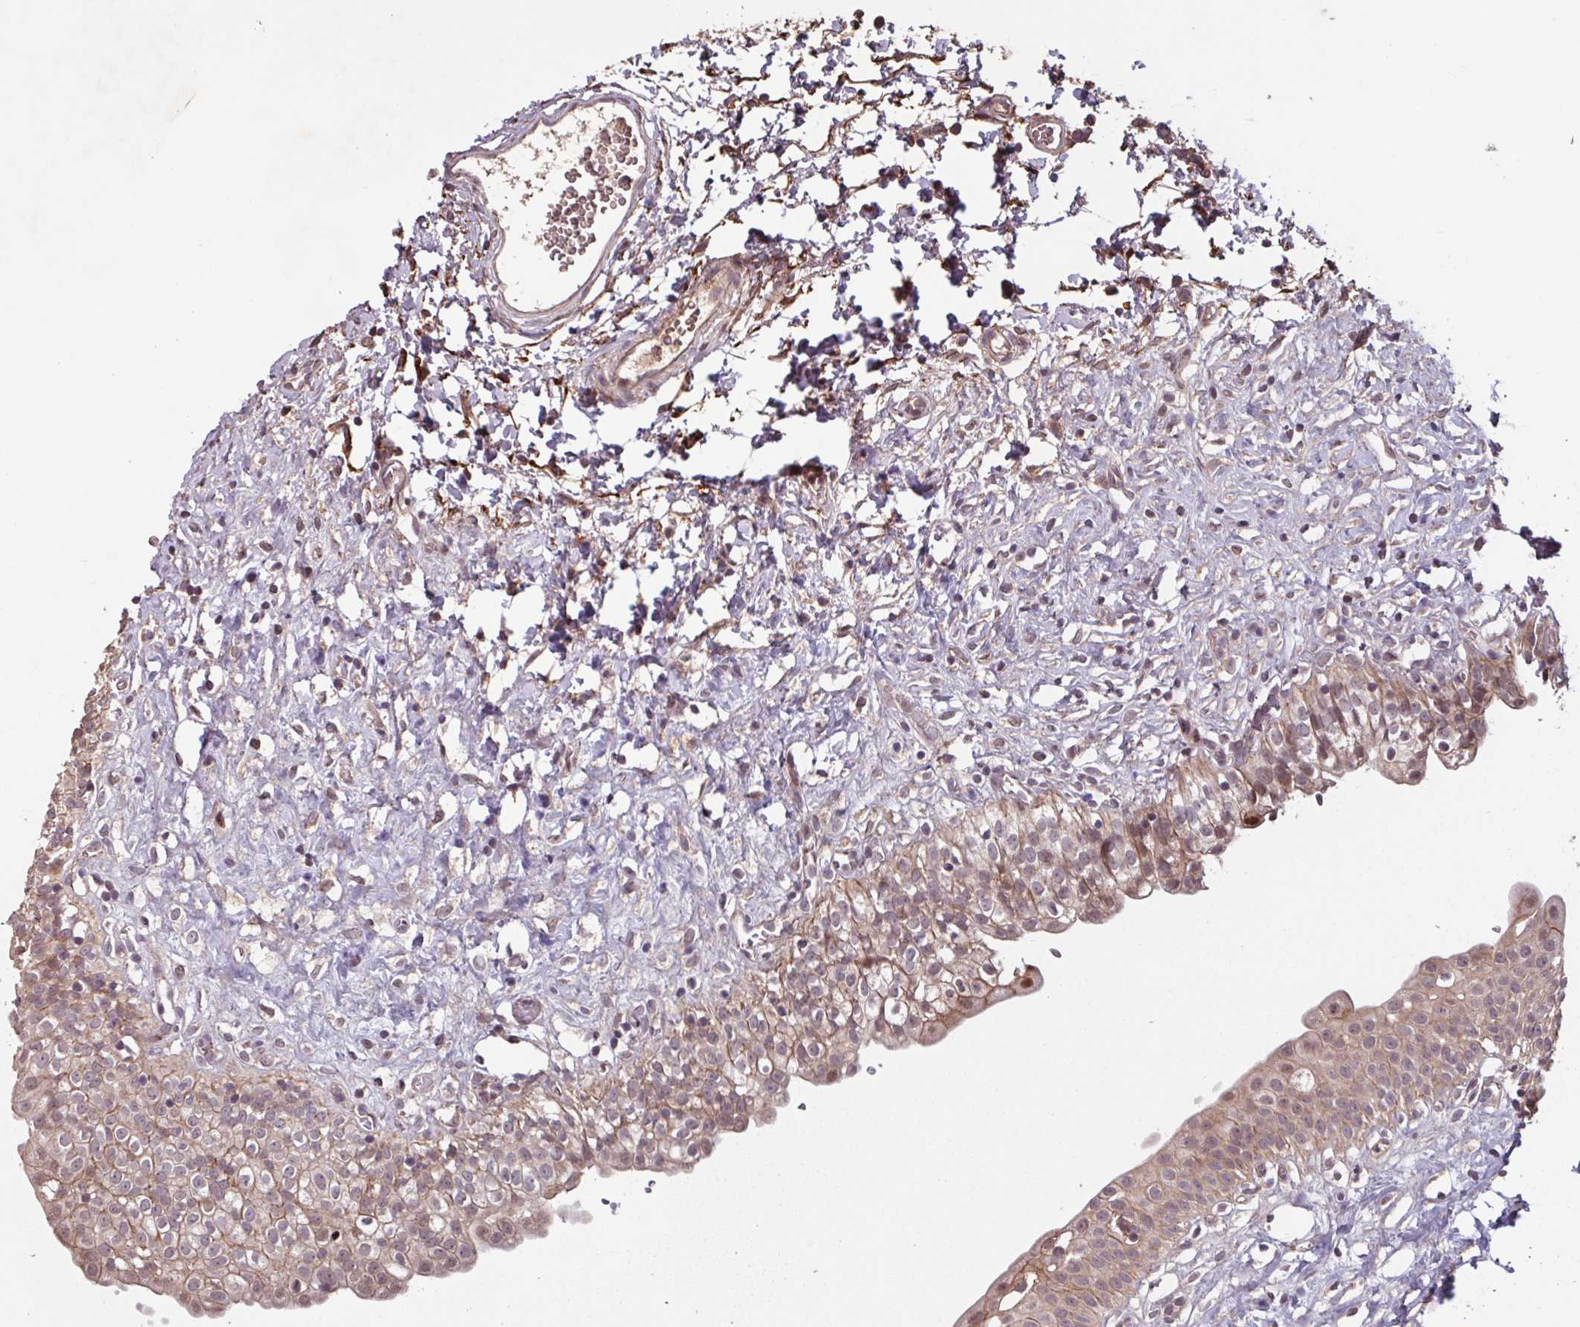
{"staining": {"intensity": "moderate", "quantity": ">75%", "location": "cytoplasmic/membranous,nuclear"}, "tissue": "urinary bladder", "cell_type": "Urothelial cells", "image_type": "normal", "snomed": [{"axis": "morphology", "description": "Normal tissue, NOS"}, {"axis": "topography", "description": "Urinary bladder"}], "caption": "Immunohistochemistry micrograph of unremarkable urinary bladder: urinary bladder stained using immunohistochemistry (IHC) demonstrates medium levels of moderate protein expression localized specifically in the cytoplasmic/membranous,nuclear of urothelial cells, appearing as a cytoplasmic/membranous,nuclear brown color.", "gene": "TMEM88", "patient": {"sex": "male", "age": 51}}